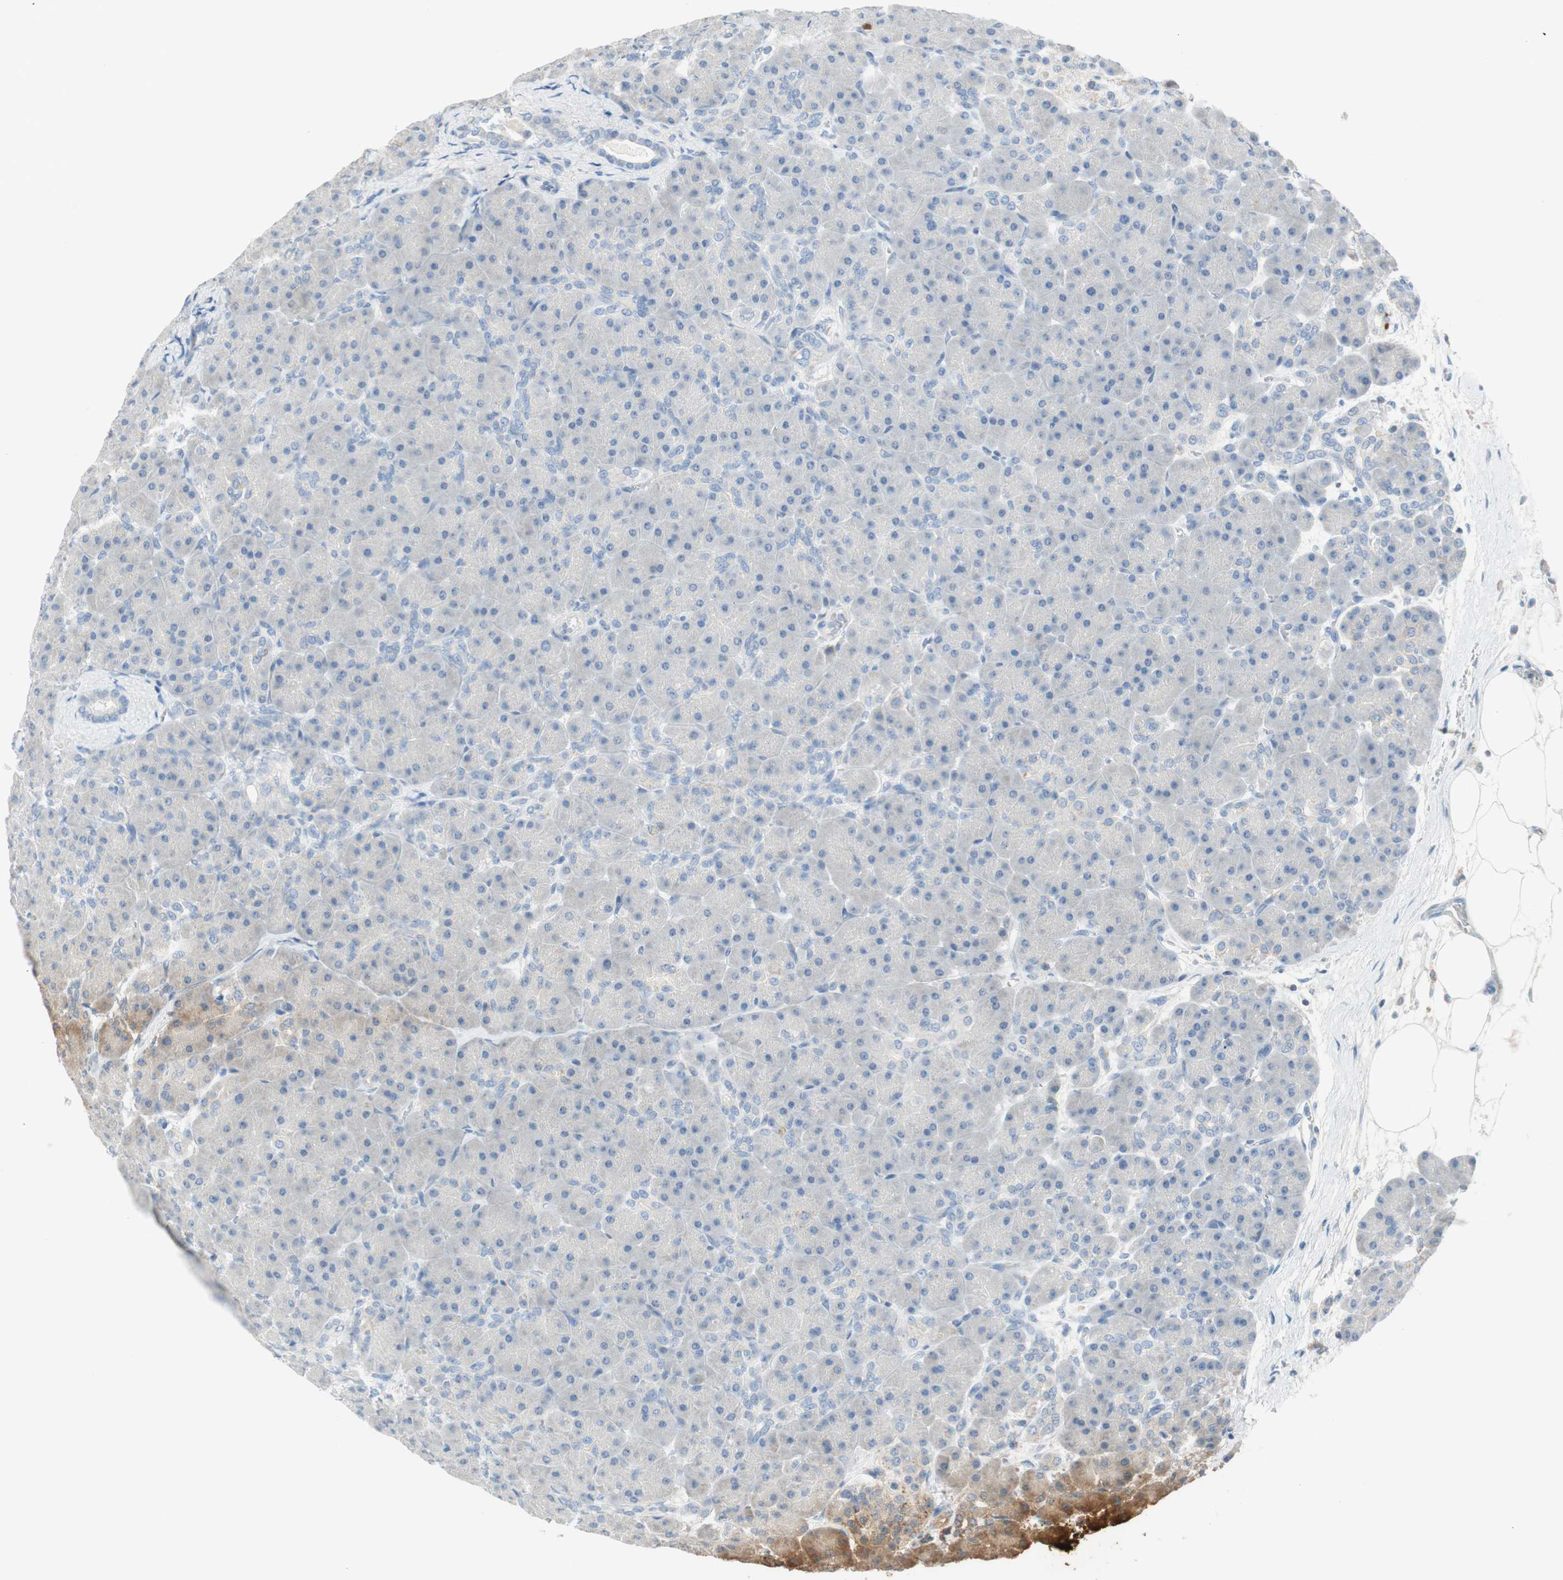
{"staining": {"intensity": "negative", "quantity": "none", "location": "none"}, "tissue": "pancreas", "cell_type": "Exocrine glandular cells", "image_type": "normal", "snomed": [{"axis": "morphology", "description": "Normal tissue, NOS"}, {"axis": "topography", "description": "Pancreas"}], "caption": "The image displays no staining of exocrine glandular cells in unremarkable pancreas.", "gene": "PTTG1", "patient": {"sex": "male", "age": 66}}